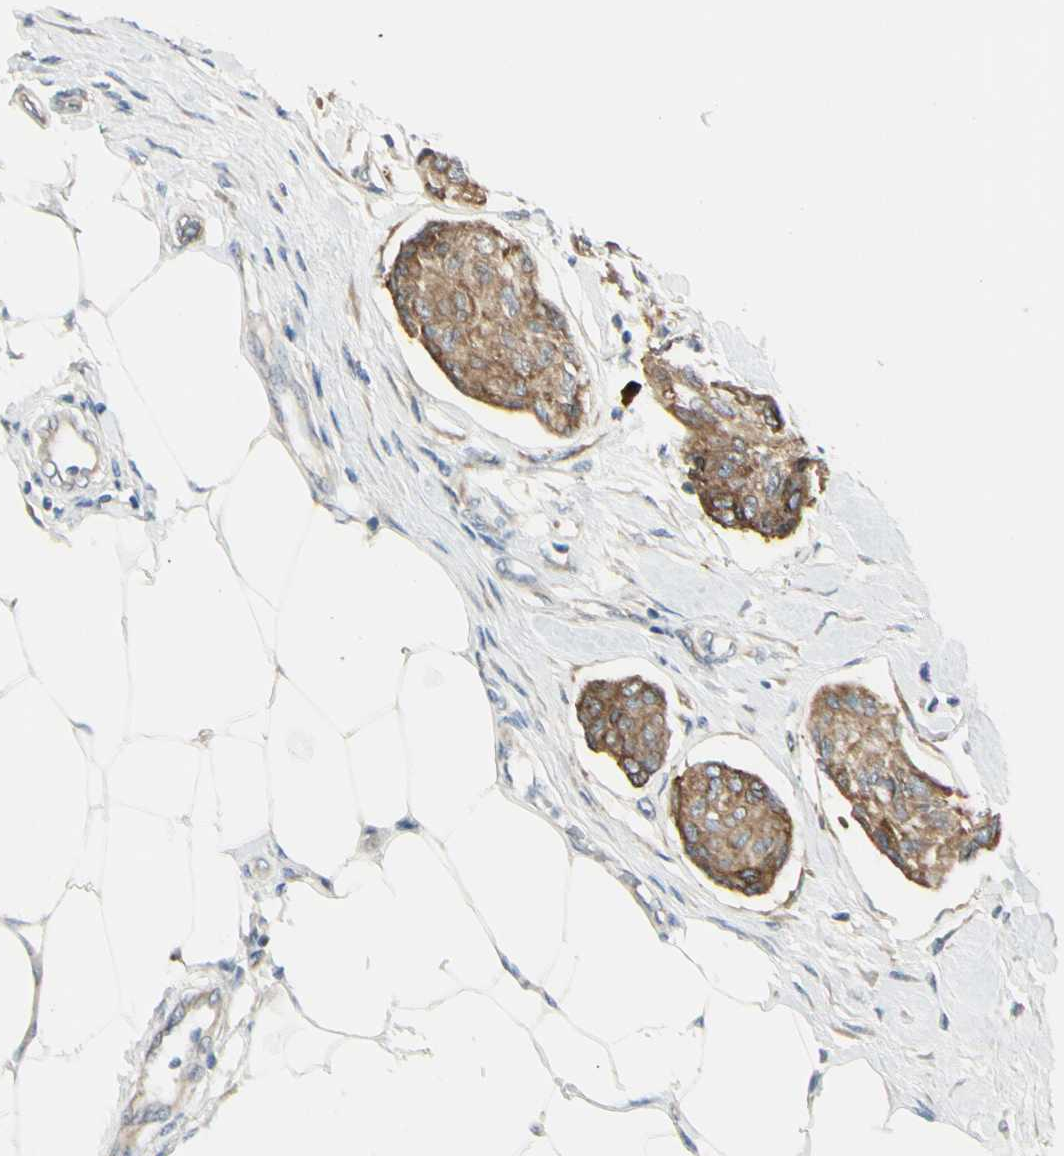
{"staining": {"intensity": "moderate", "quantity": ">75%", "location": "cytoplasmic/membranous"}, "tissue": "breast cancer", "cell_type": "Tumor cells", "image_type": "cancer", "snomed": [{"axis": "morphology", "description": "Duct carcinoma"}, {"axis": "topography", "description": "Breast"}], "caption": "About >75% of tumor cells in human invasive ductal carcinoma (breast) display moderate cytoplasmic/membranous protein expression as visualized by brown immunohistochemical staining.", "gene": "SELENOS", "patient": {"sex": "female", "age": 80}}